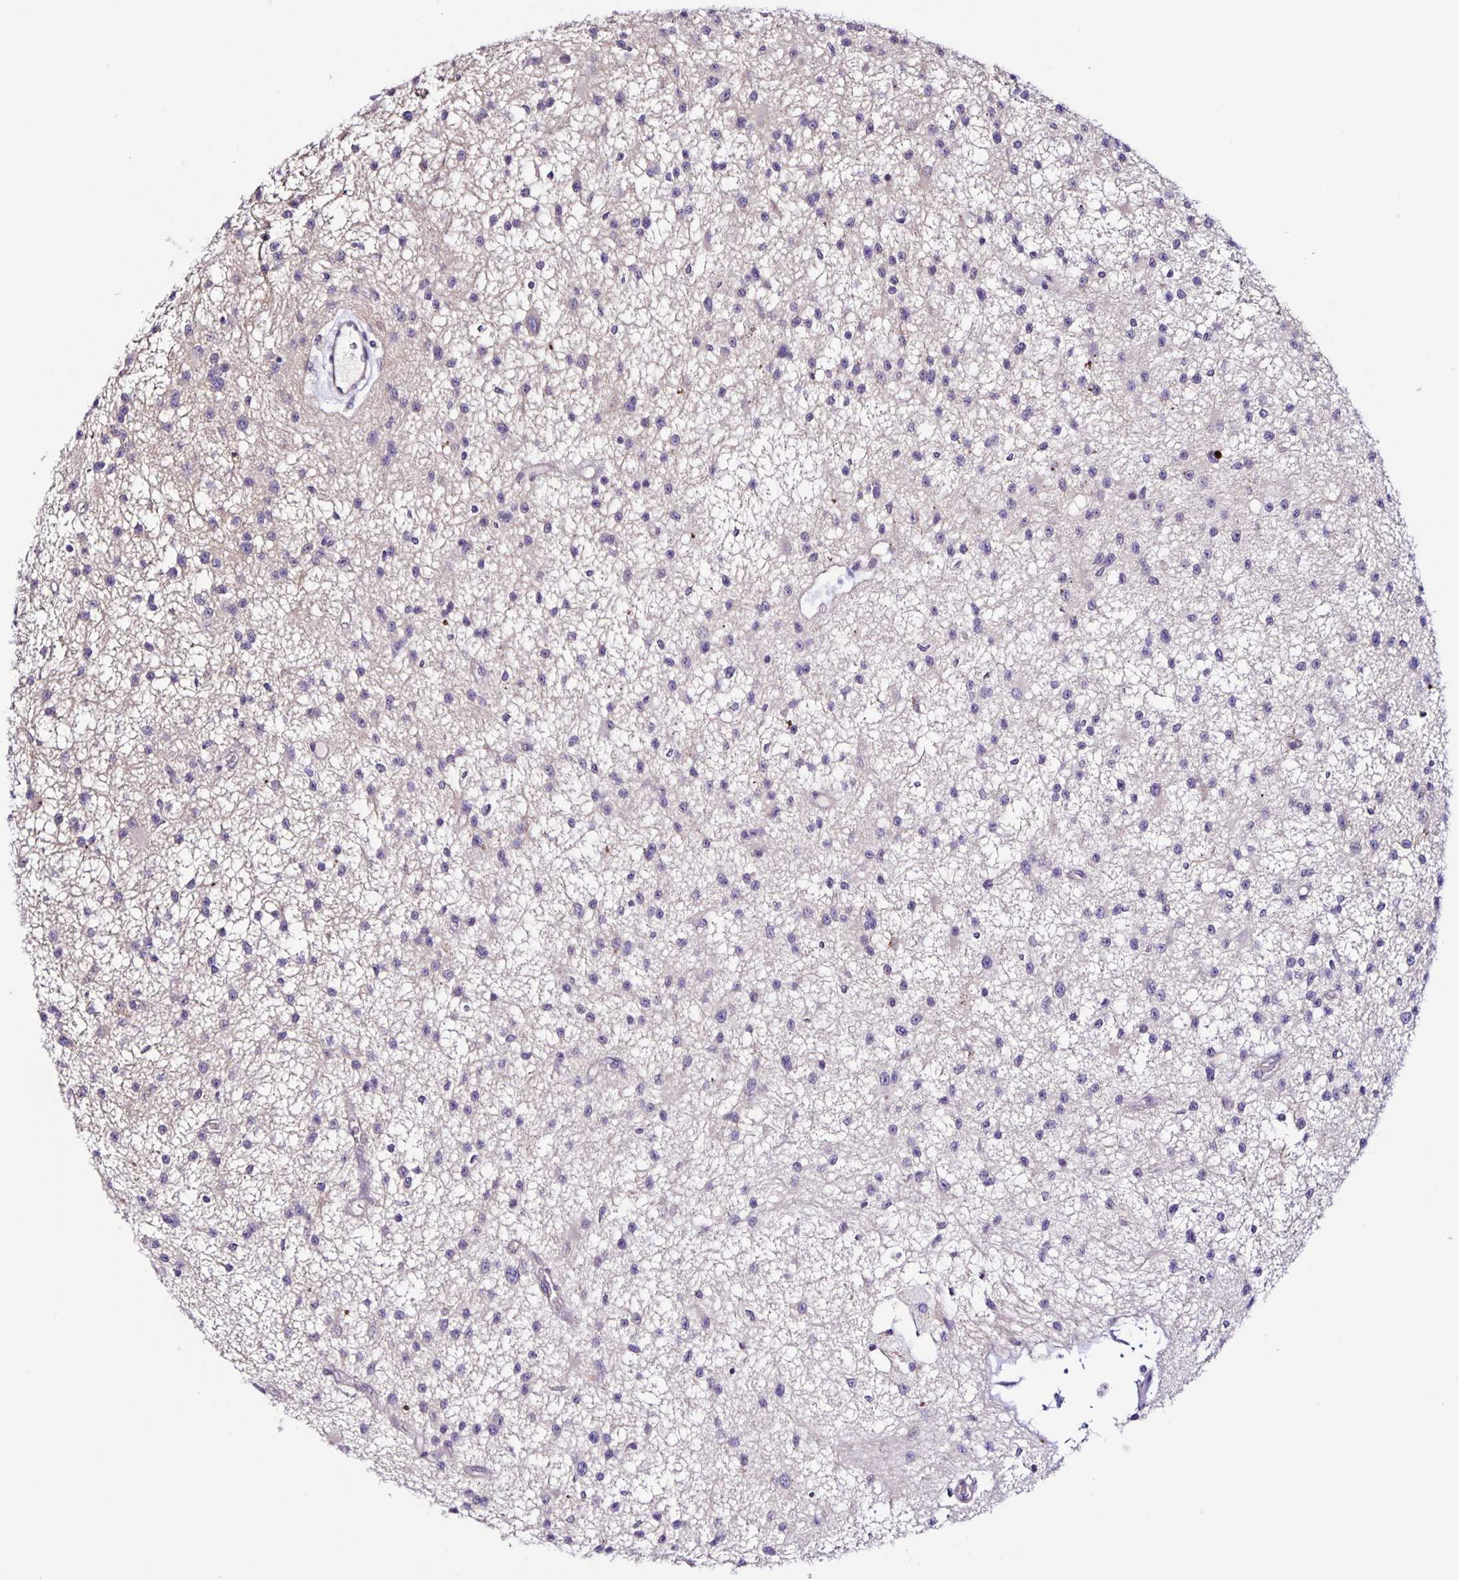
{"staining": {"intensity": "negative", "quantity": "none", "location": "none"}, "tissue": "glioma", "cell_type": "Tumor cells", "image_type": "cancer", "snomed": [{"axis": "morphology", "description": "Glioma, malignant, Low grade"}, {"axis": "topography", "description": "Brain"}], "caption": "Immunohistochemistry micrograph of neoplastic tissue: human glioma stained with DAB (3,3'-diaminobenzidine) reveals no significant protein staining in tumor cells.", "gene": "RNFT2", "patient": {"sex": "male", "age": 43}}